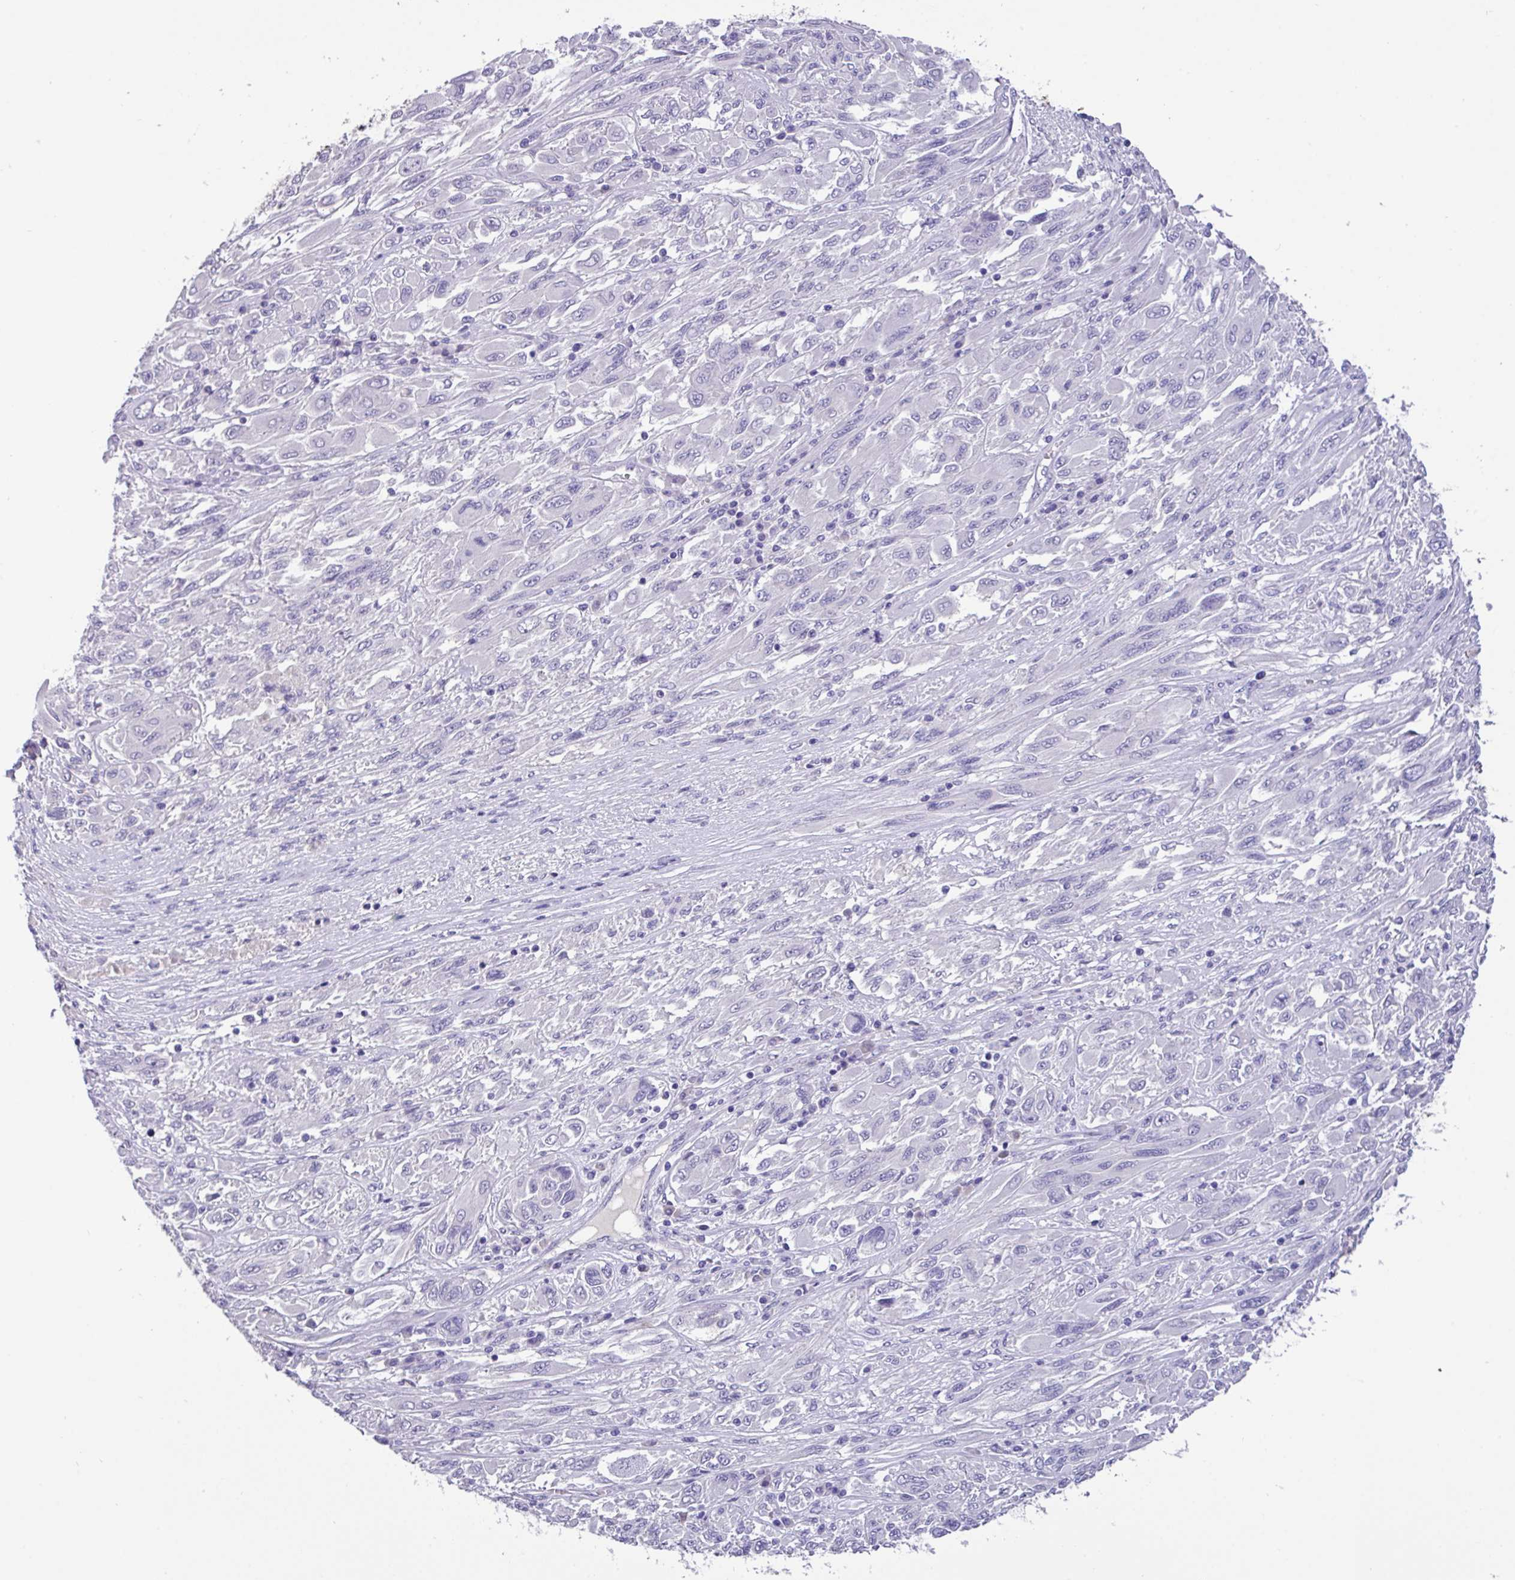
{"staining": {"intensity": "negative", "quantity": "none", "location": "none"}, "tissue": "melanoma", "cell_type": "Tumor cells", "image_type": "cancer", "snomed": [{"axis": "morphology", "description": "Malignant melanoma, NOS"}, {"axis": "topography", "description": "Skin"}], "caption": "Melanoma was stained to show a protein in brown. There is no significant positivity in tumor cells.", "gene": "EPCAM", "patient": {"sex": "female", "age": 91}}